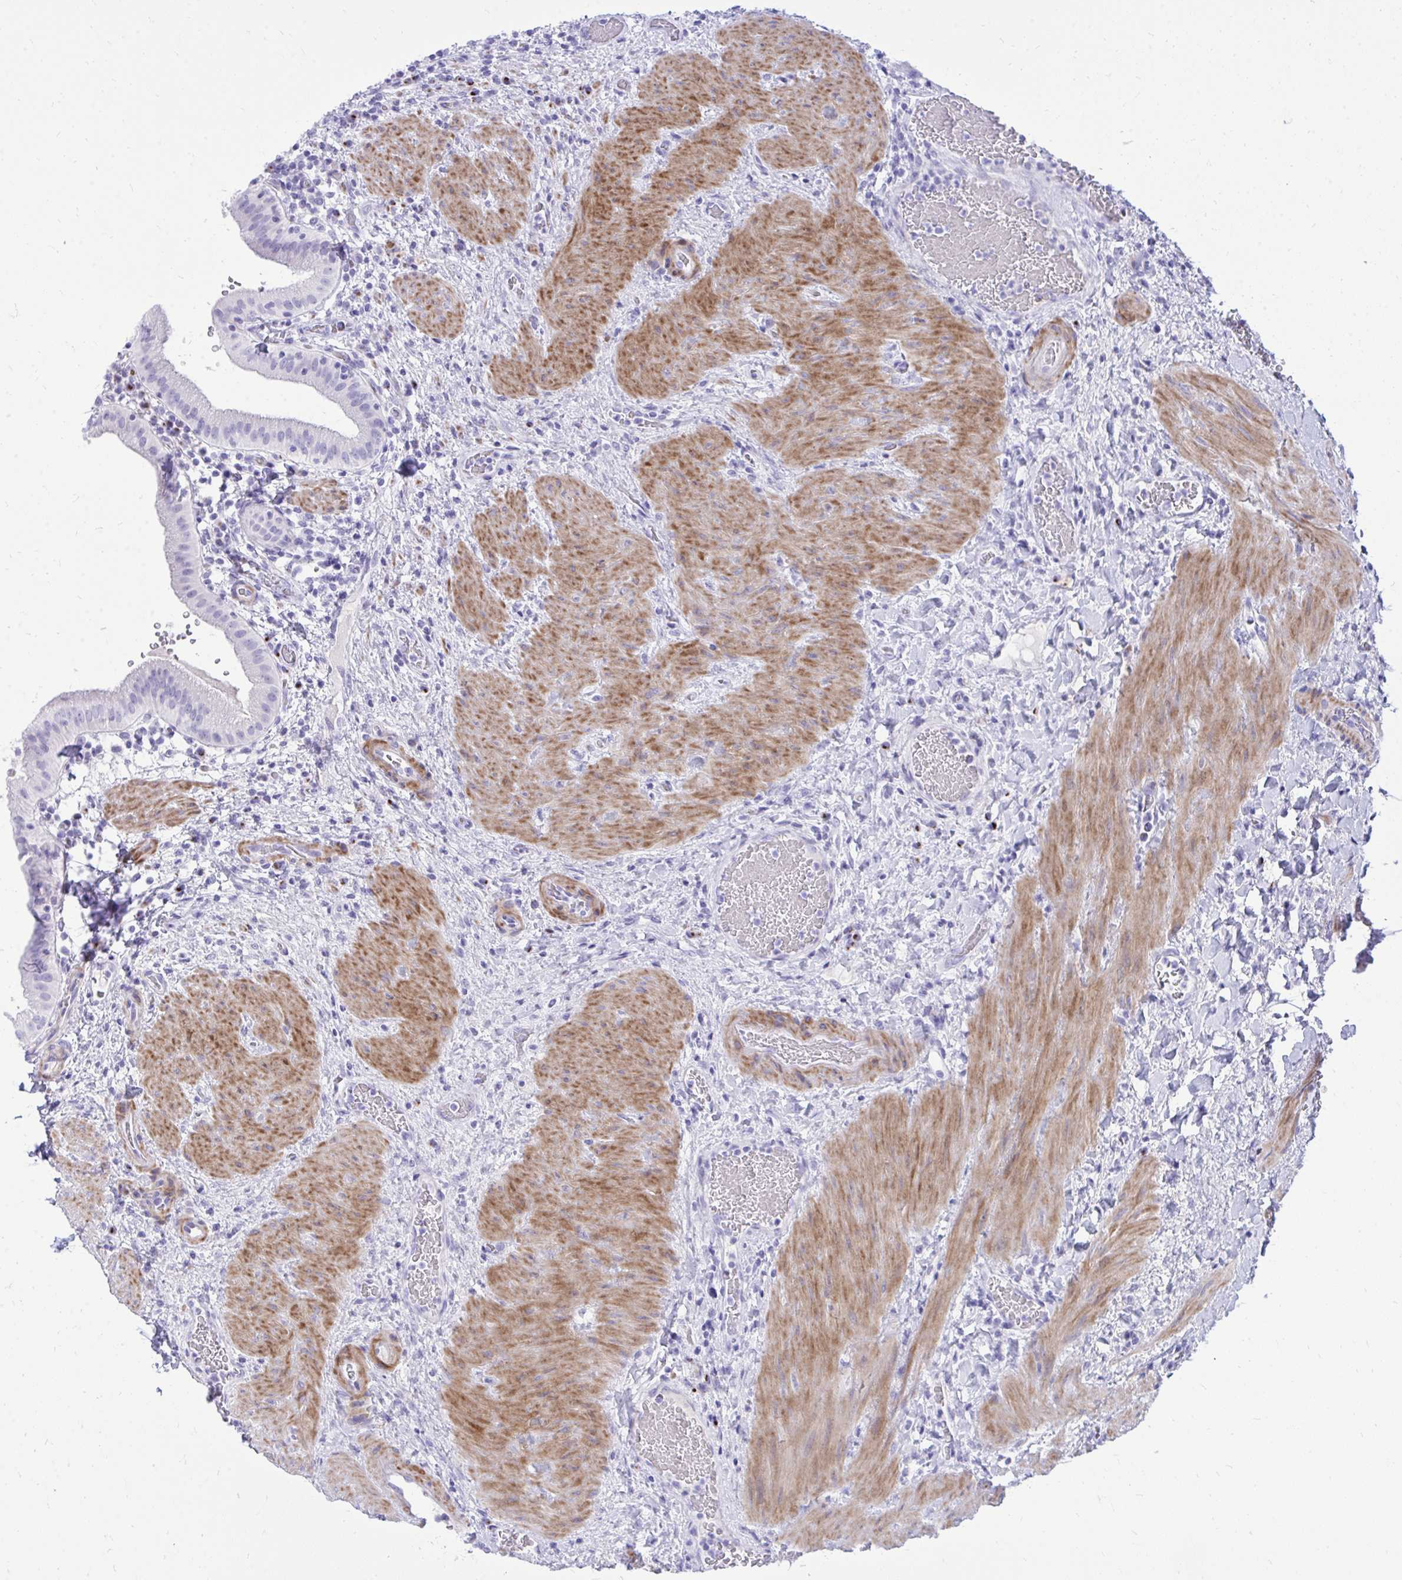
{"staining": {"intensity": "negative", "quantity": "none", "location": "none"}, "tissue": "gallbladder", "cell_type": "Glandular cells", "image_type": "normal", "snomed": [{"axis": "morphology", "description": "Normal tissue, NOS"}, {"axis": "topography", "description": "Gallbladder"}], "caption": "Glandular cells show no significant expression in normal gallbladder. (DAB immunohistochemistry (IHC), high magnification).", "gene": "ANKDD1B", "patient": {"sex": "male", "age": 26}}